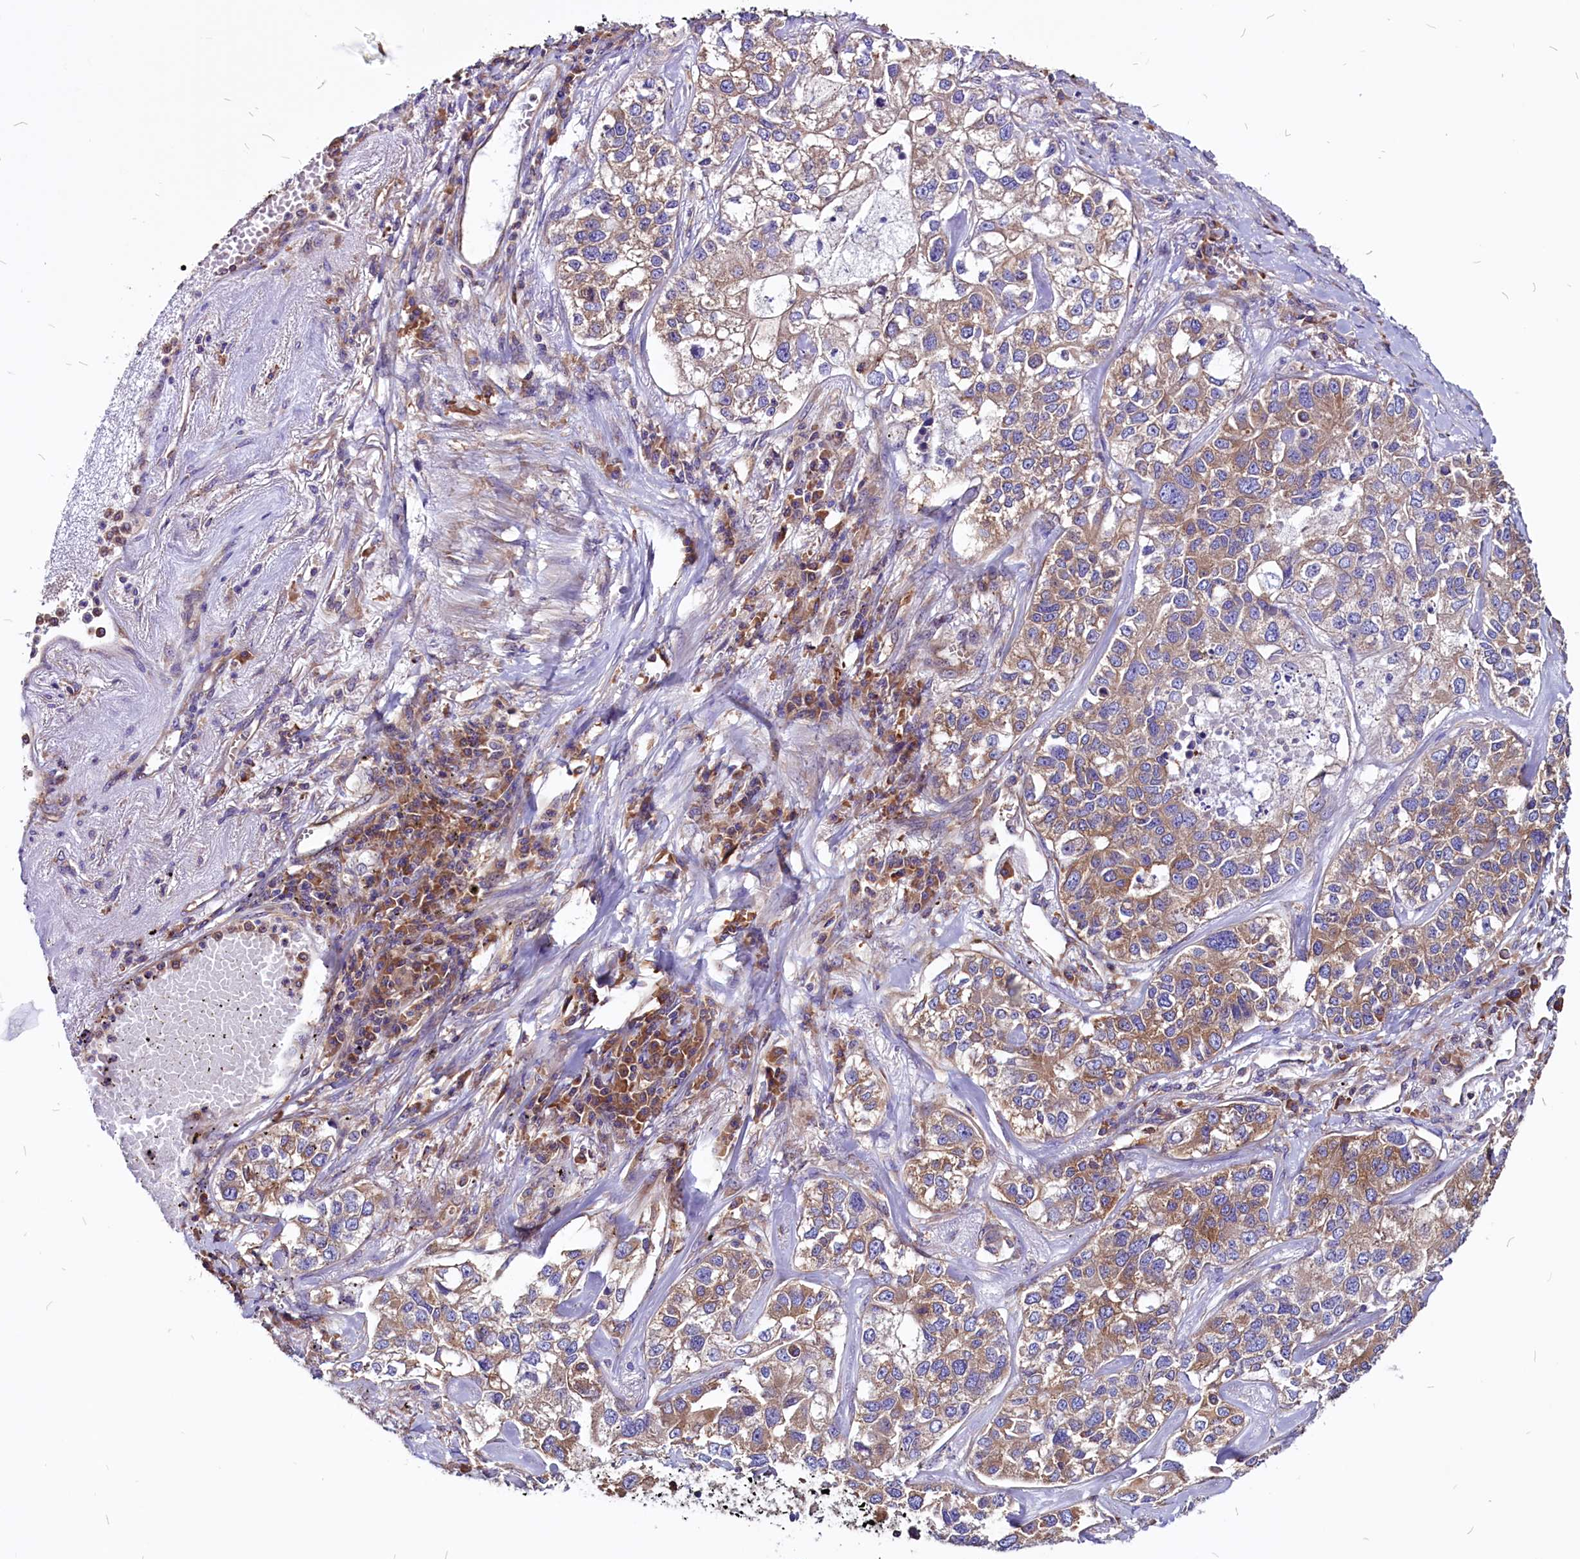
{"staining": {"intensity": "moderate", "quantity": ">75%", "location": "cytoplasmic/membranous"}, "tissue": "lung cancer", "cell_type": "Tumor cells", "image_type": "cancer", "snomed": [{"axis": "morphology", "description": "Adenocarcinoma, NOS"}, {"axis": "topography", "description": "Lung"}], "caption": "An image of lung cancer (adenocarcinoma) stained for a protein displays moderate cytoplasmic/membranous brown staining in tumor cells.", "gene": "EIF3G", "patient": {"sex": "male", "age": 49}}